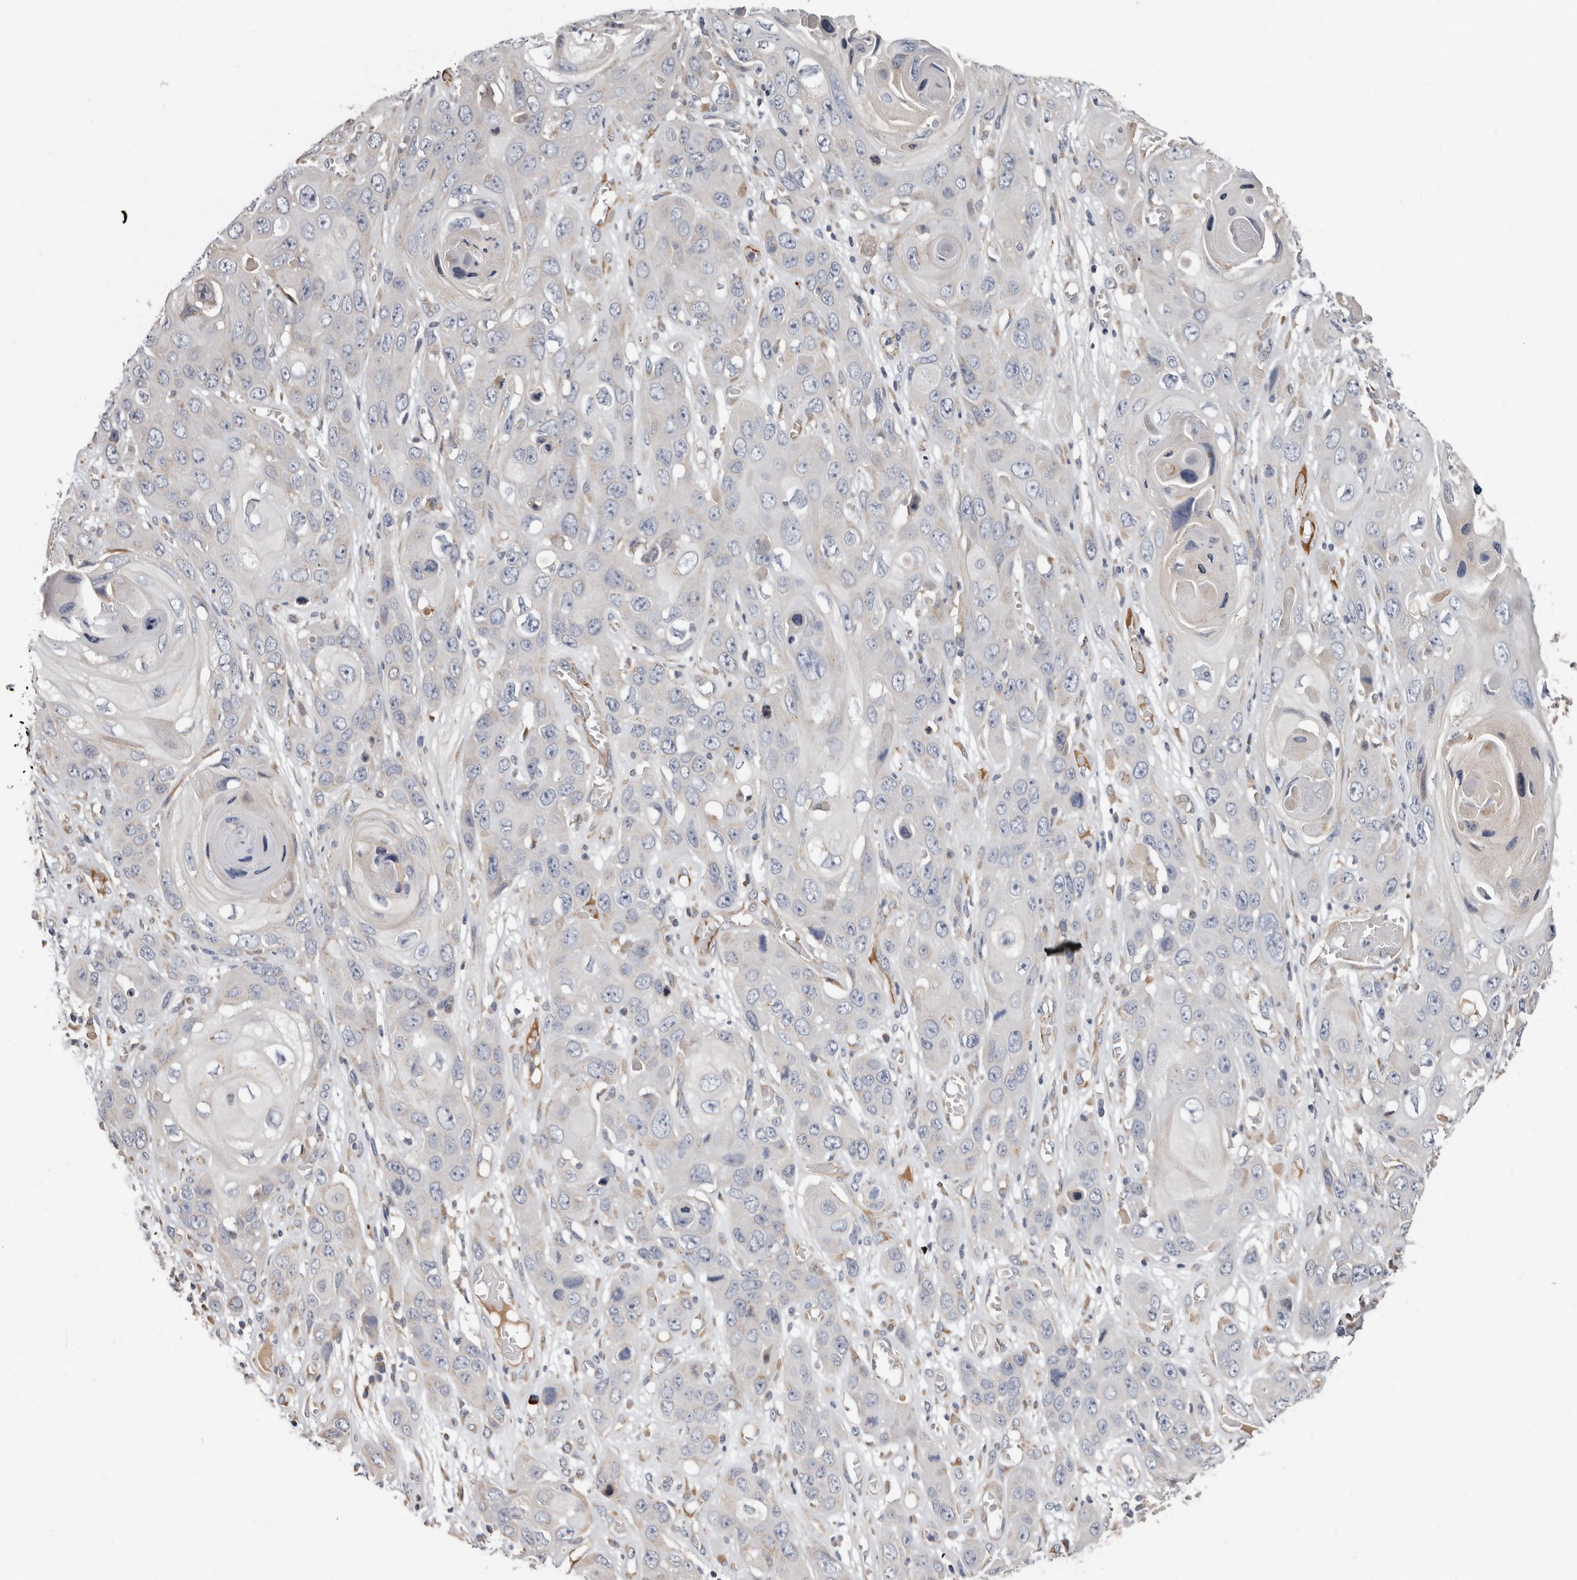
{"staining": {"intensity": "negative", "quantity": "none", "location": "none"}, "tissue": "skin cancer", "cell_type": "Tumor cells", "image_type": "cancer", "snomed": [{"axis": "morphology", "description": "Squamous cell carcinoma, NOS"}, {"axis": "topography", "description": "Skin"}], "caption": "This is a image of immunohistochemistry (IHC) staining of skin cancer, which shows no expression in tumor cells.", "gene": "ASIC5", "patient": {"sex": "male", "age": 55}}